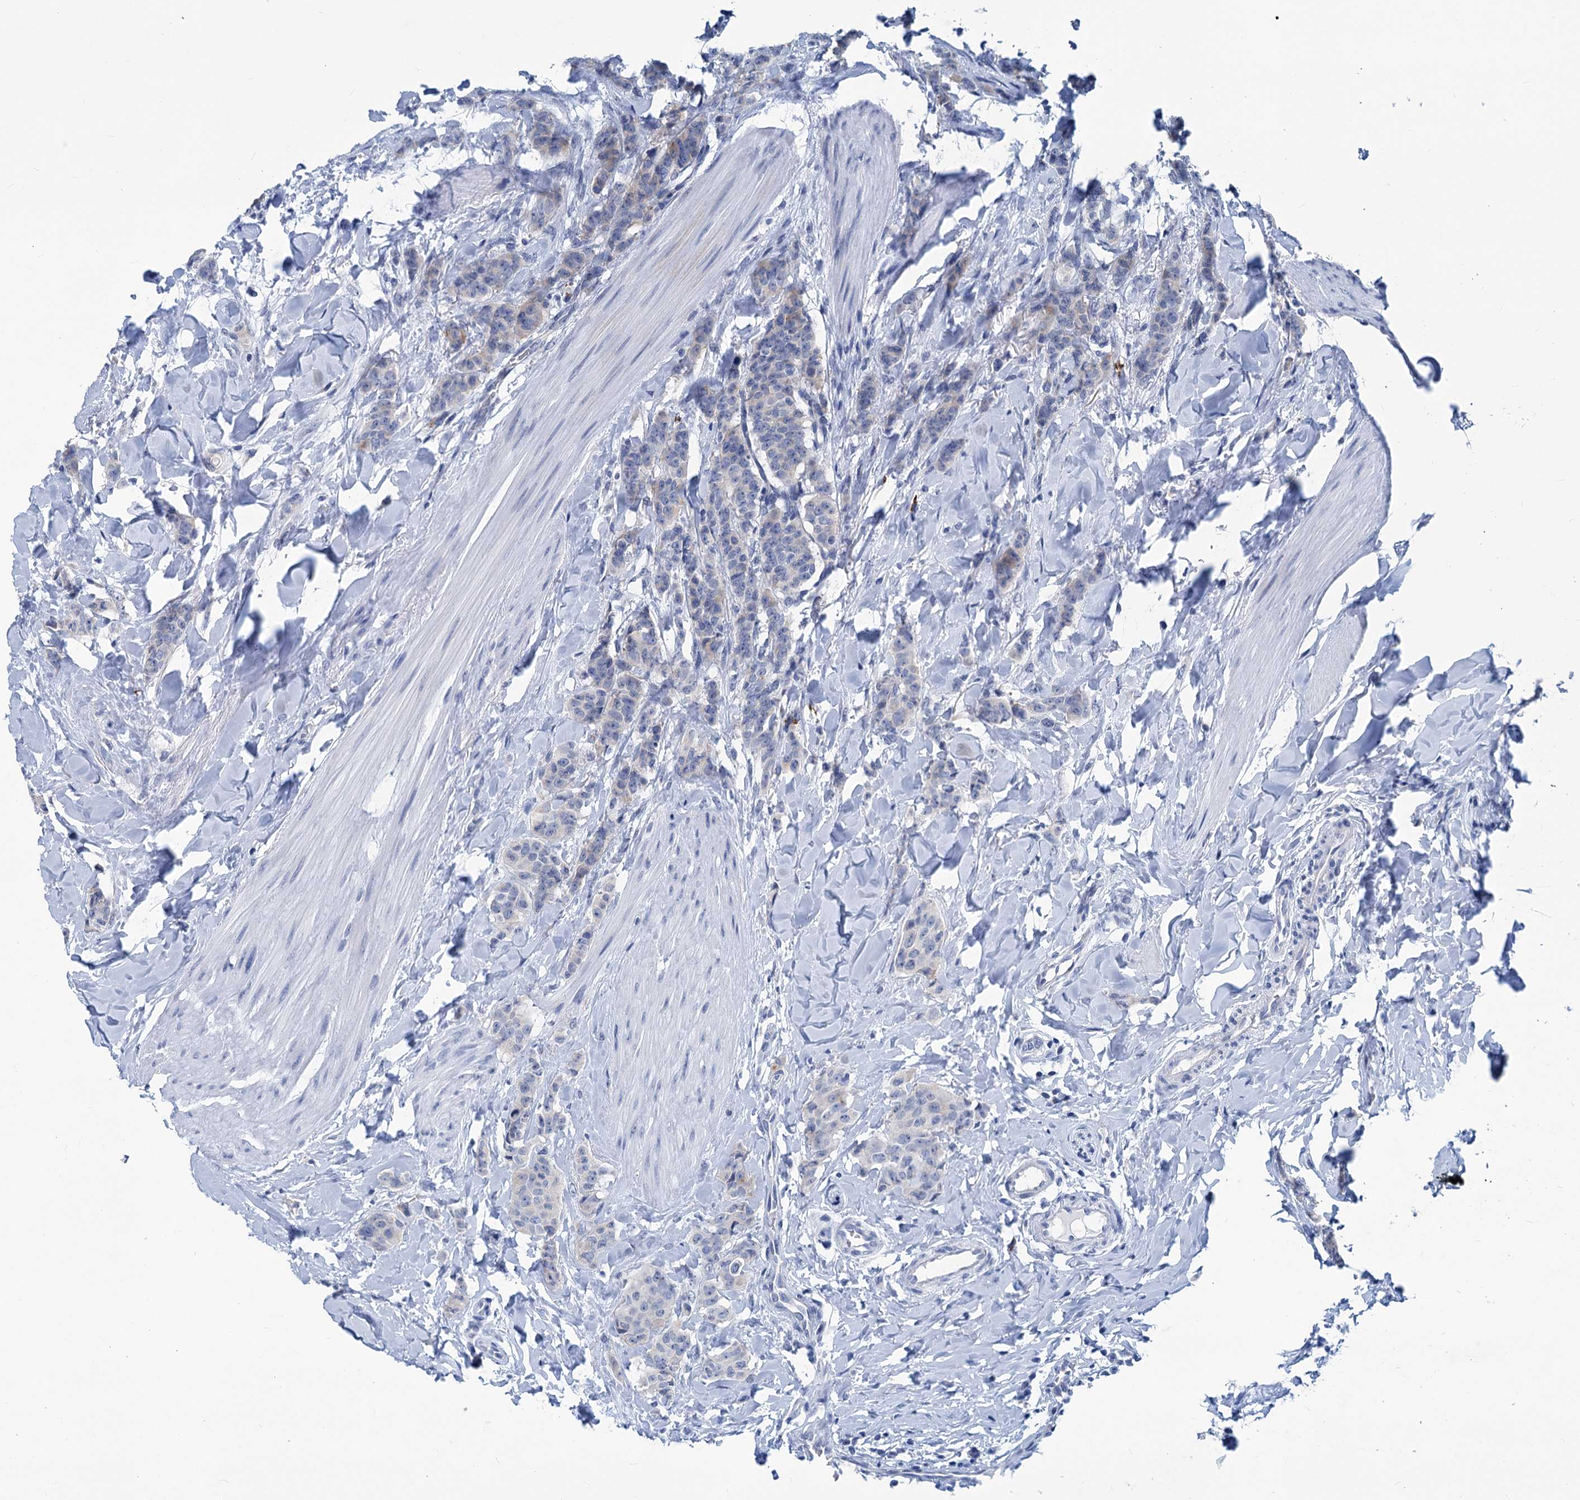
{"staining": {"intensity": "weak", "quantity": "25%-75%", "location": "cytoplasmic/membranous"}, "tissue": "breast cancer", "cell_type": "Tumor cells", "image_type": "cancer", "snomed": [{"axis": "morphology", "description": "Duct carcinoma"}, {"axis": "topography", "description": "Breast"}], "caption": "A brown stain labels weak cytoplasmic/membranous staining of a protein in human breast cancer (intraductal carcinoma) tumor cells. The protein of interest is shown in brown color, while the nuclei are stained blue.", "gene": "NEU3", "patient": {"sex": "female", "age": 40}}